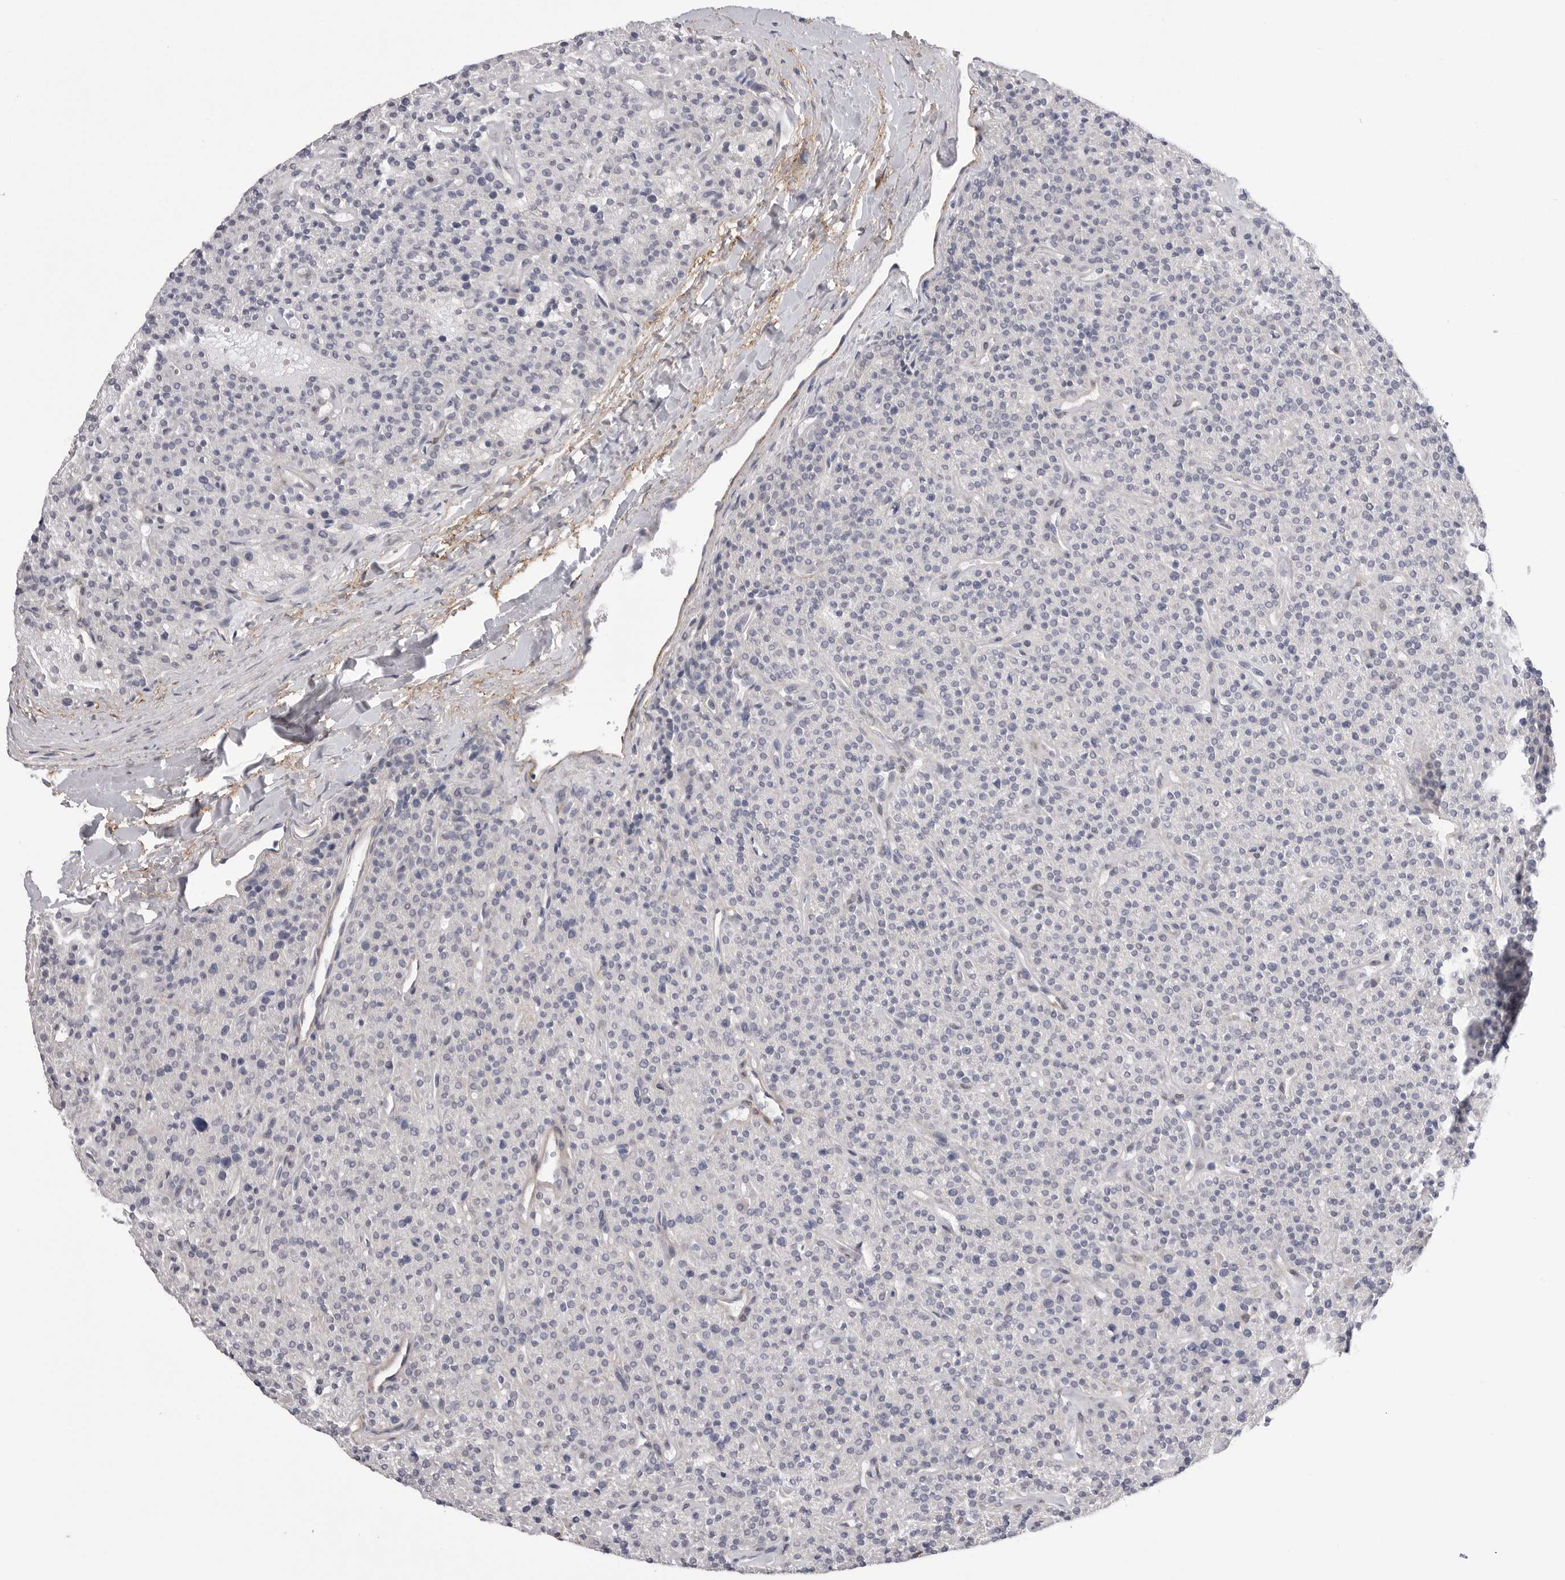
{"staining": {"intensity": "negative", "quantity": "none", "location": "none"}, "tissue": "parathyroid gland", "cell_type": "Glandular cells", "image_type": "normal", "snomed": [{"axis": "morphology", "description": "Normal tissue, NOS"}, {"axis": "topography", "description": "Parathyroid gland"}], "caption": "Immunohistochemistry micrograph of normal parathyroid gland: parathyroid gland stained with DAB shows no significant protein expression in glandular cells. (Brightfield microscopy of DAB immunohistochemistry at high magnification).", "gene": "AKAP12", "patient": {"sex": "male", "age": 46}}